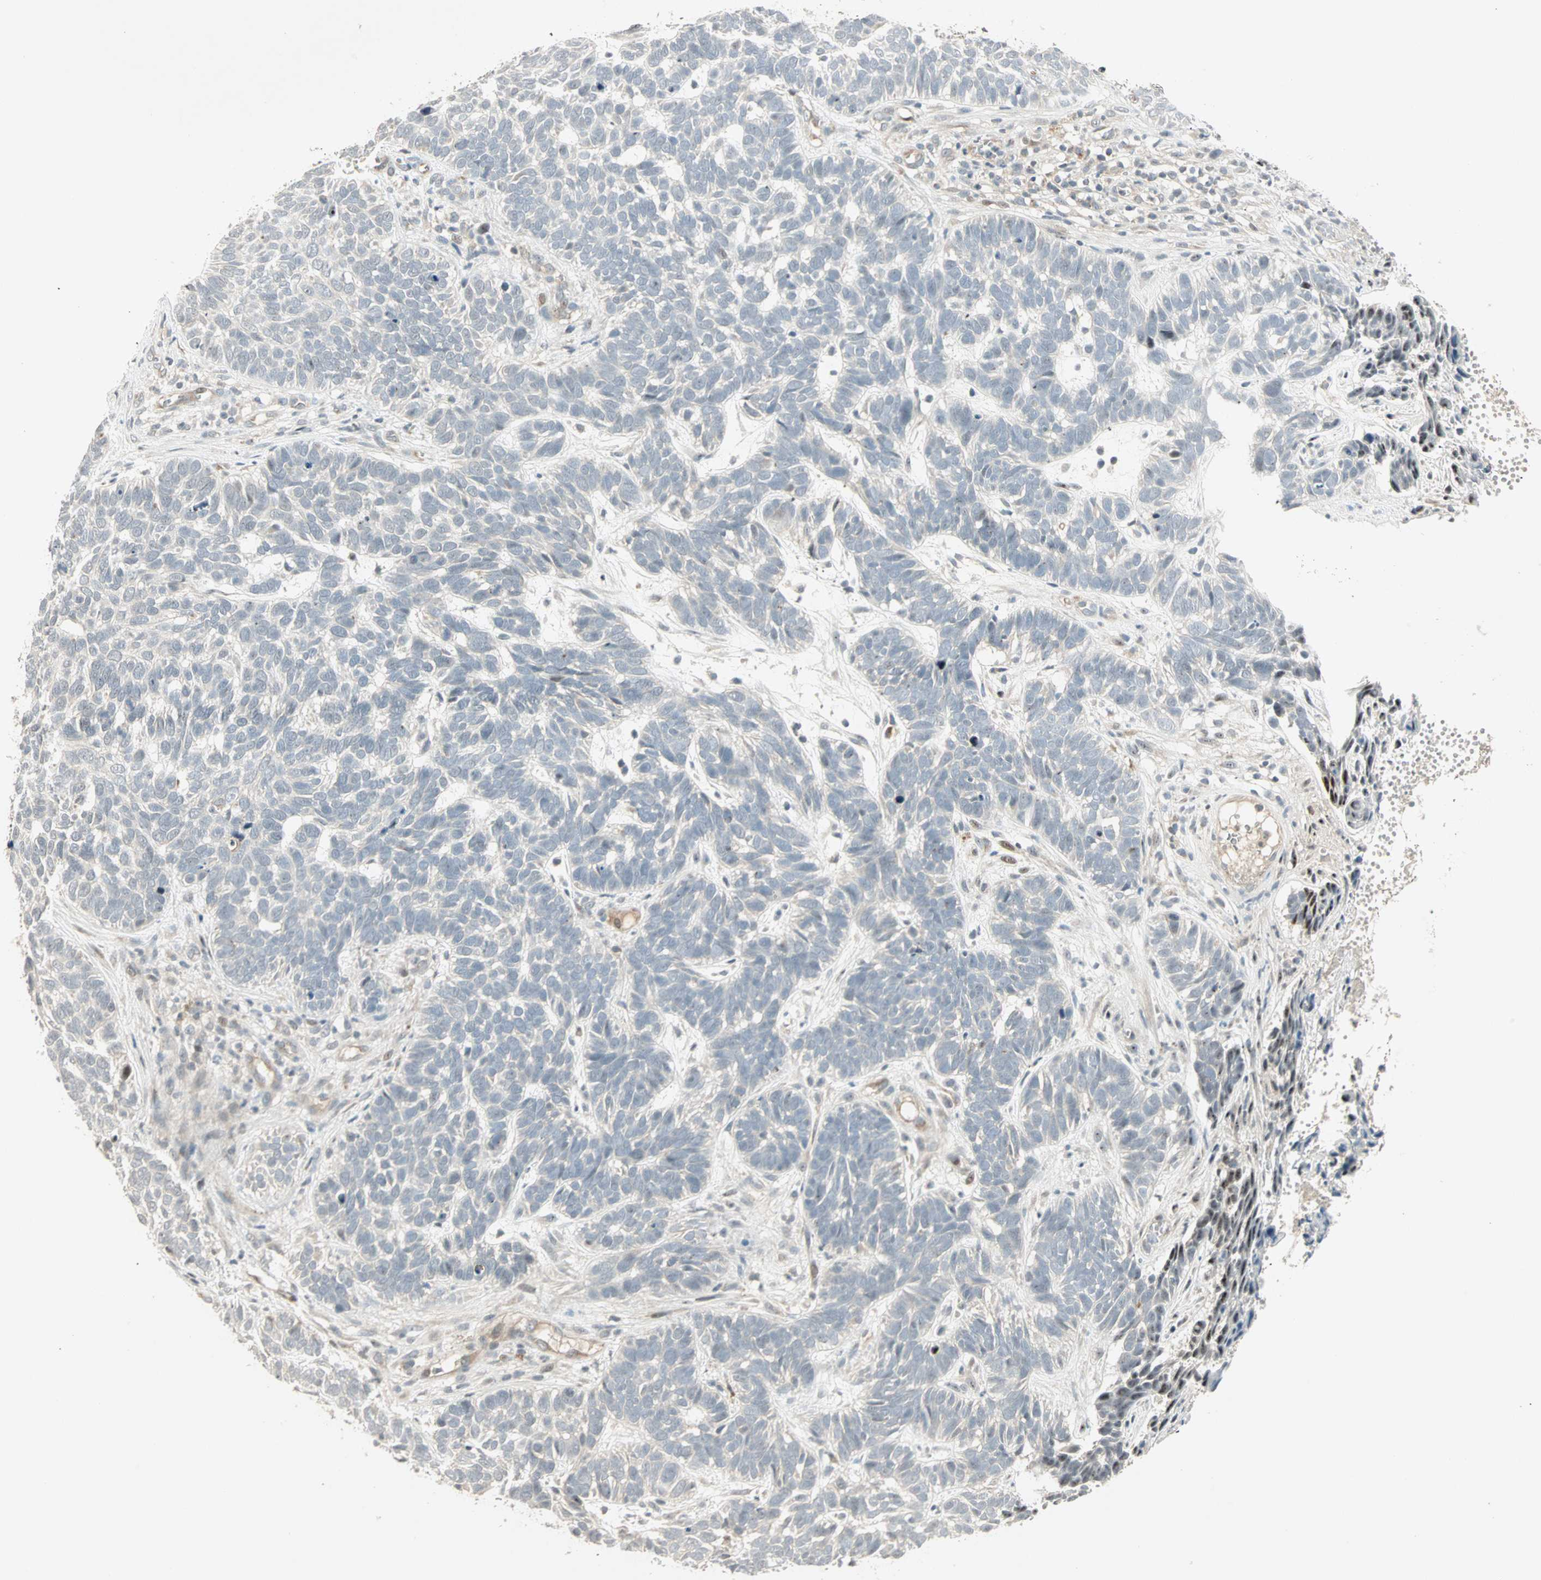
{"staining": {"intensity": "negative", "quantity": "none", "location": "none"}, "tissue": "skin cancer", "cell_type": "Tumor cells", "image_type": "cancer", "snomed": [{"axis": "morphology", "description": "Basal cell carcinoma"}, {"axis": "topography", "description": "Skin"}], "caption": "Skin cancer was stained to show a protein in brown. There is no significant positivity in tumor cells. Brightfield microscopy of immunohistochemistry stained with DAB (3,3'-diaminobenzidine) (brown) and hematoxylin (blue), captured at high magnification.", "gene": "ACSL5", "patient": {"sex": "male", "age": 87}}